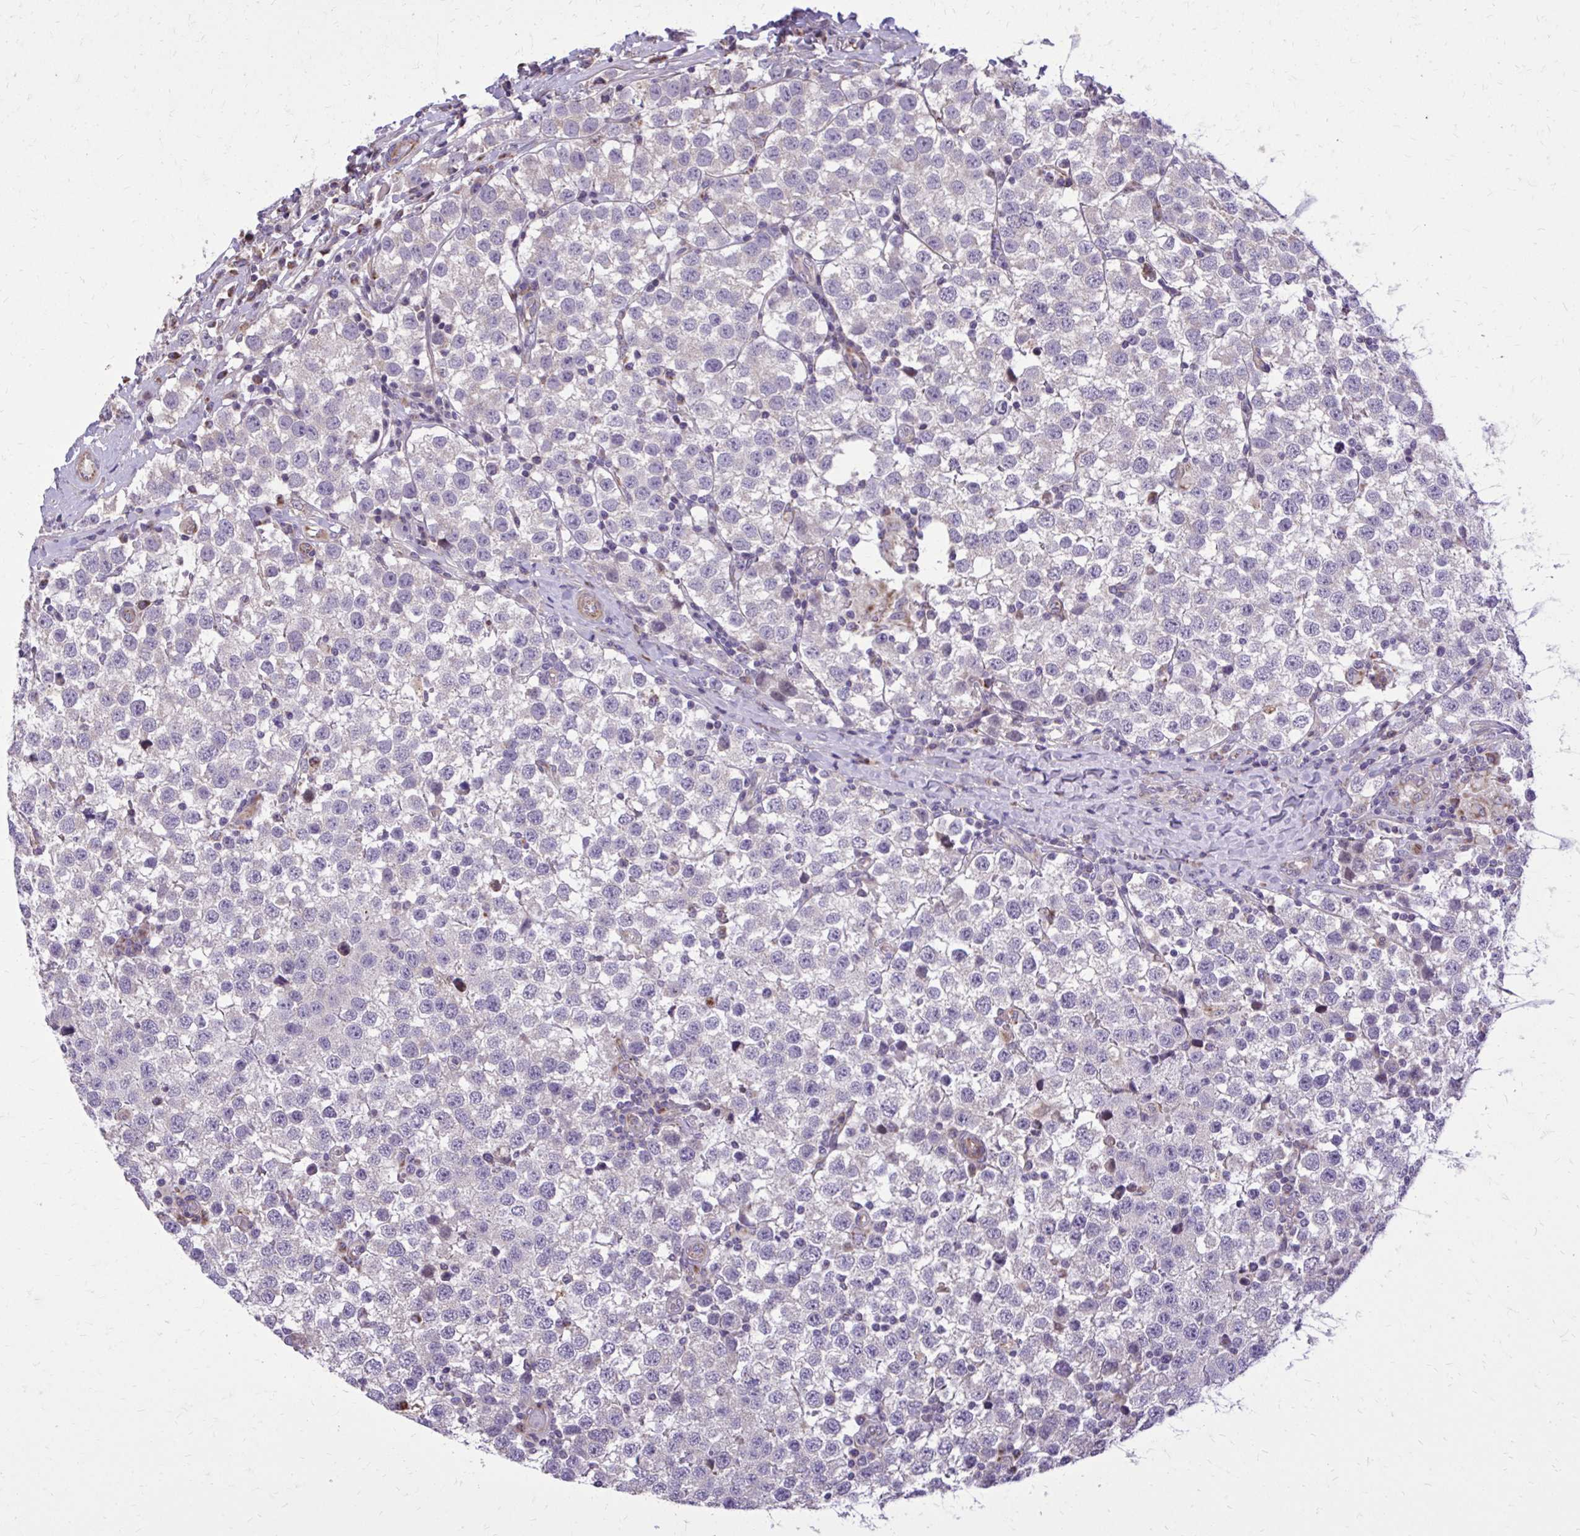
{"staining": {"intensity": "negative", "quantity": "none", "location": "none"}, "tissue": "testis cancer", "cell_type": "Tumor cells", "image_type": "cancer", "snomed": [{"axis": "morphology", "description": "Seminoma, NOS"}, {"axis": "topography", "description": "Testis"}], "caption": "Immunohistochemistry image of neoplastic tissue: testis cancer stained with DAB reveals no significant protein positivity in tumor cells. The staining was performed using DAB (3,3'-diaminobenzidine) to visualize the protein expression in brown, while the nuclei were stained in blue with hematoxylin (Magnification: 20x).", "gene": "ABCC3", "patient": {"sex": "male", "age": 34}}